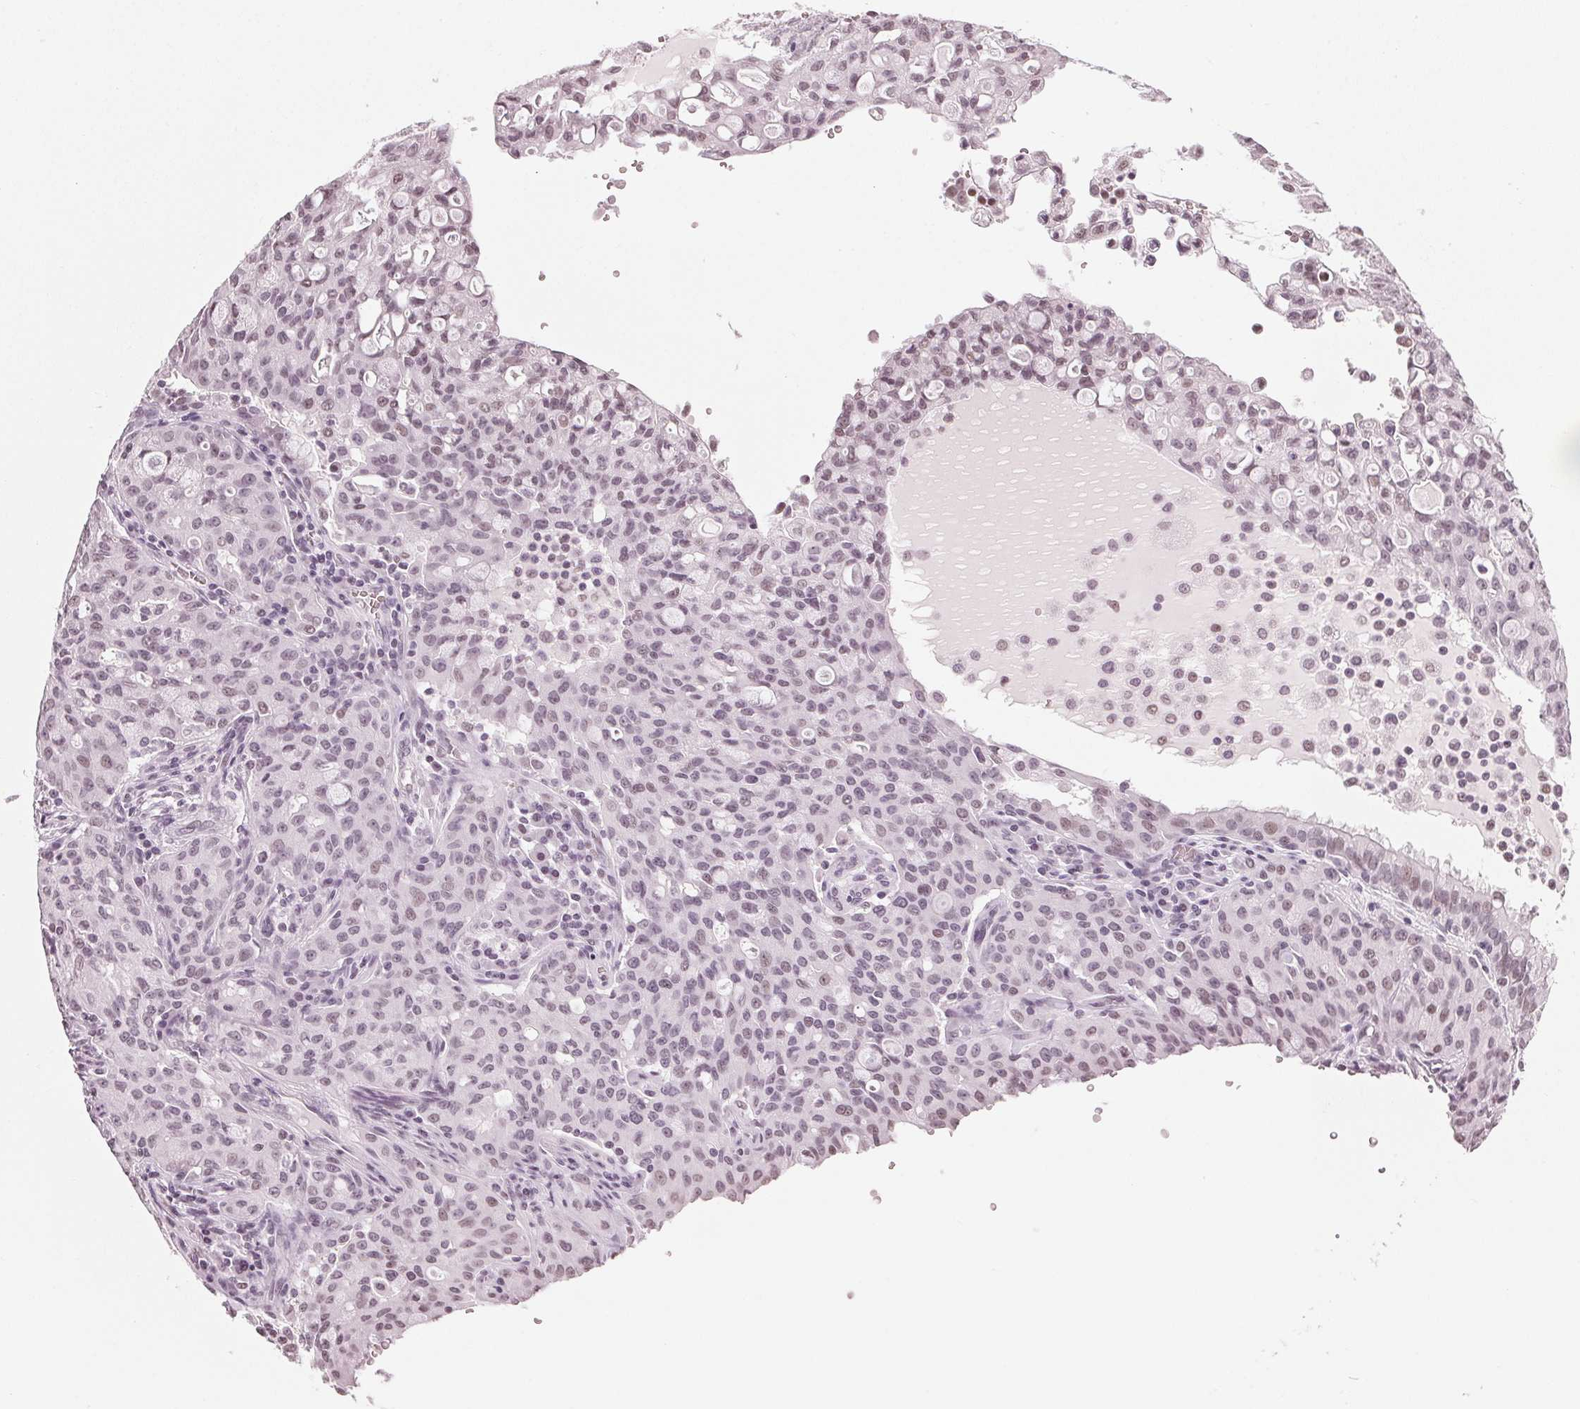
{"staining": {"intensity": "weak", "quantity": "25%-75%", "location": "nuclear"}, "tissue": "lung cancer", "cell_type": "Tumor cells", "image_type": "cancer", "snomed": [{"axis": "morphology", "description": "Adenocarcinoma, NOS"}, {"axis": "topography", "description": "Lung"}], "caption": "Immunohistochemistry (IHC) photomicrograph of human lung adenocarcinoma stained for a protein (brown), which displays low levels of weak nuclear positivity in approximately 25%-75% of tumor cells.", "gene": "DNAJC6", "patient": {"sex": "female", "age": 44}}